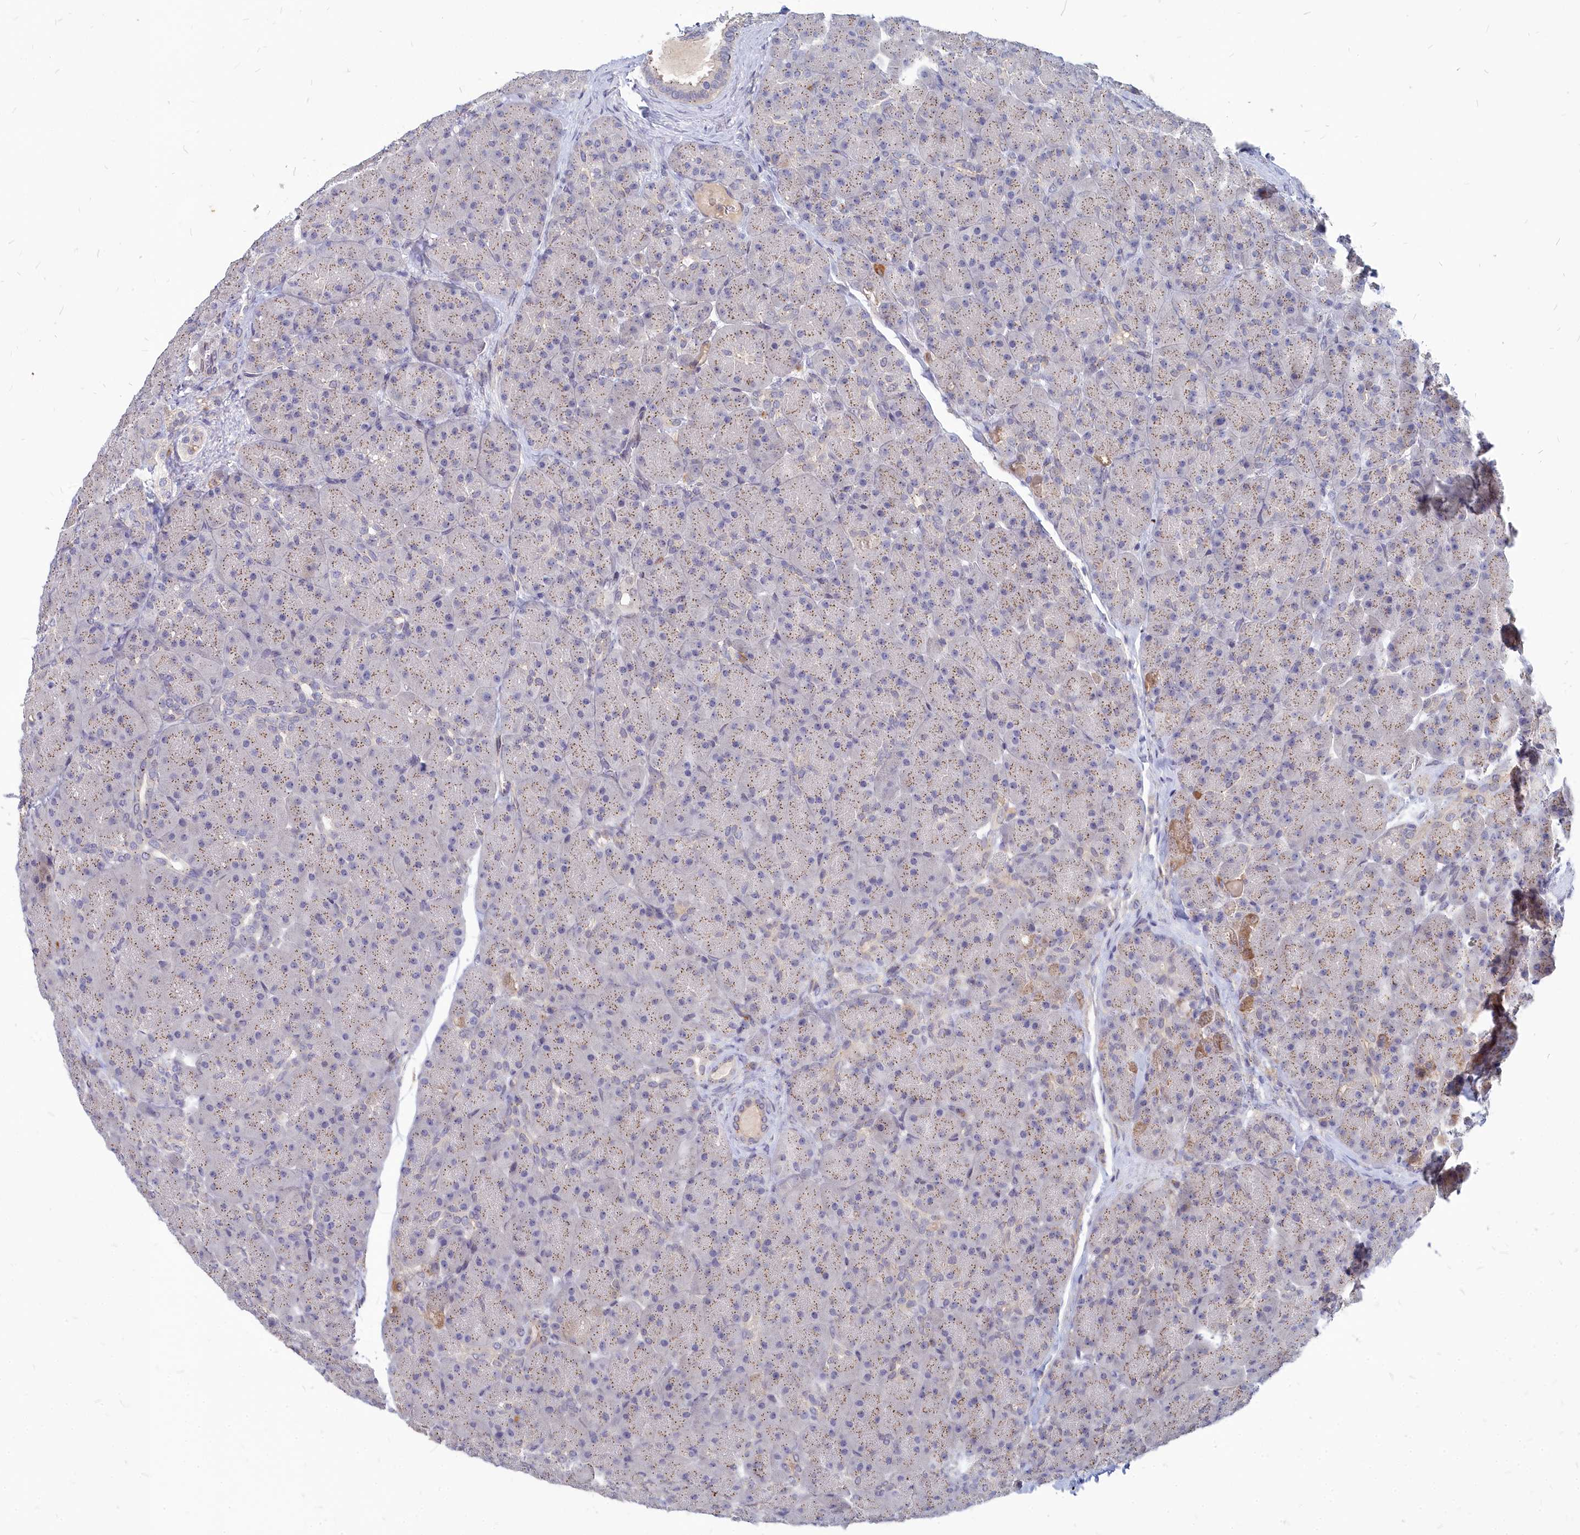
{"staining": {"intensity": "moderate", "quantity": "25%-75%", "location": "cytoplasmic/membranous"}, "tissue": "pancreas", "cell_type": "Exocrine glandular cells", "image_type": "normal", "snomed": [{"axis": "morphology", "description": "Normal tissue, NOS"}, {"axis": "topography", "description": "Pancreas"}], "caption": "Moderate cytoplasmic/membranous protein expression is appreciated in approximately 25%-75% of exocrine glandular cells in pancreas. (DAB (3,3'-diaminobenzidine) = brown stain, brightfield microscopy at high magnification).", "gene": "NOXA1", "patient": {"sex": "male", "age": 66}}